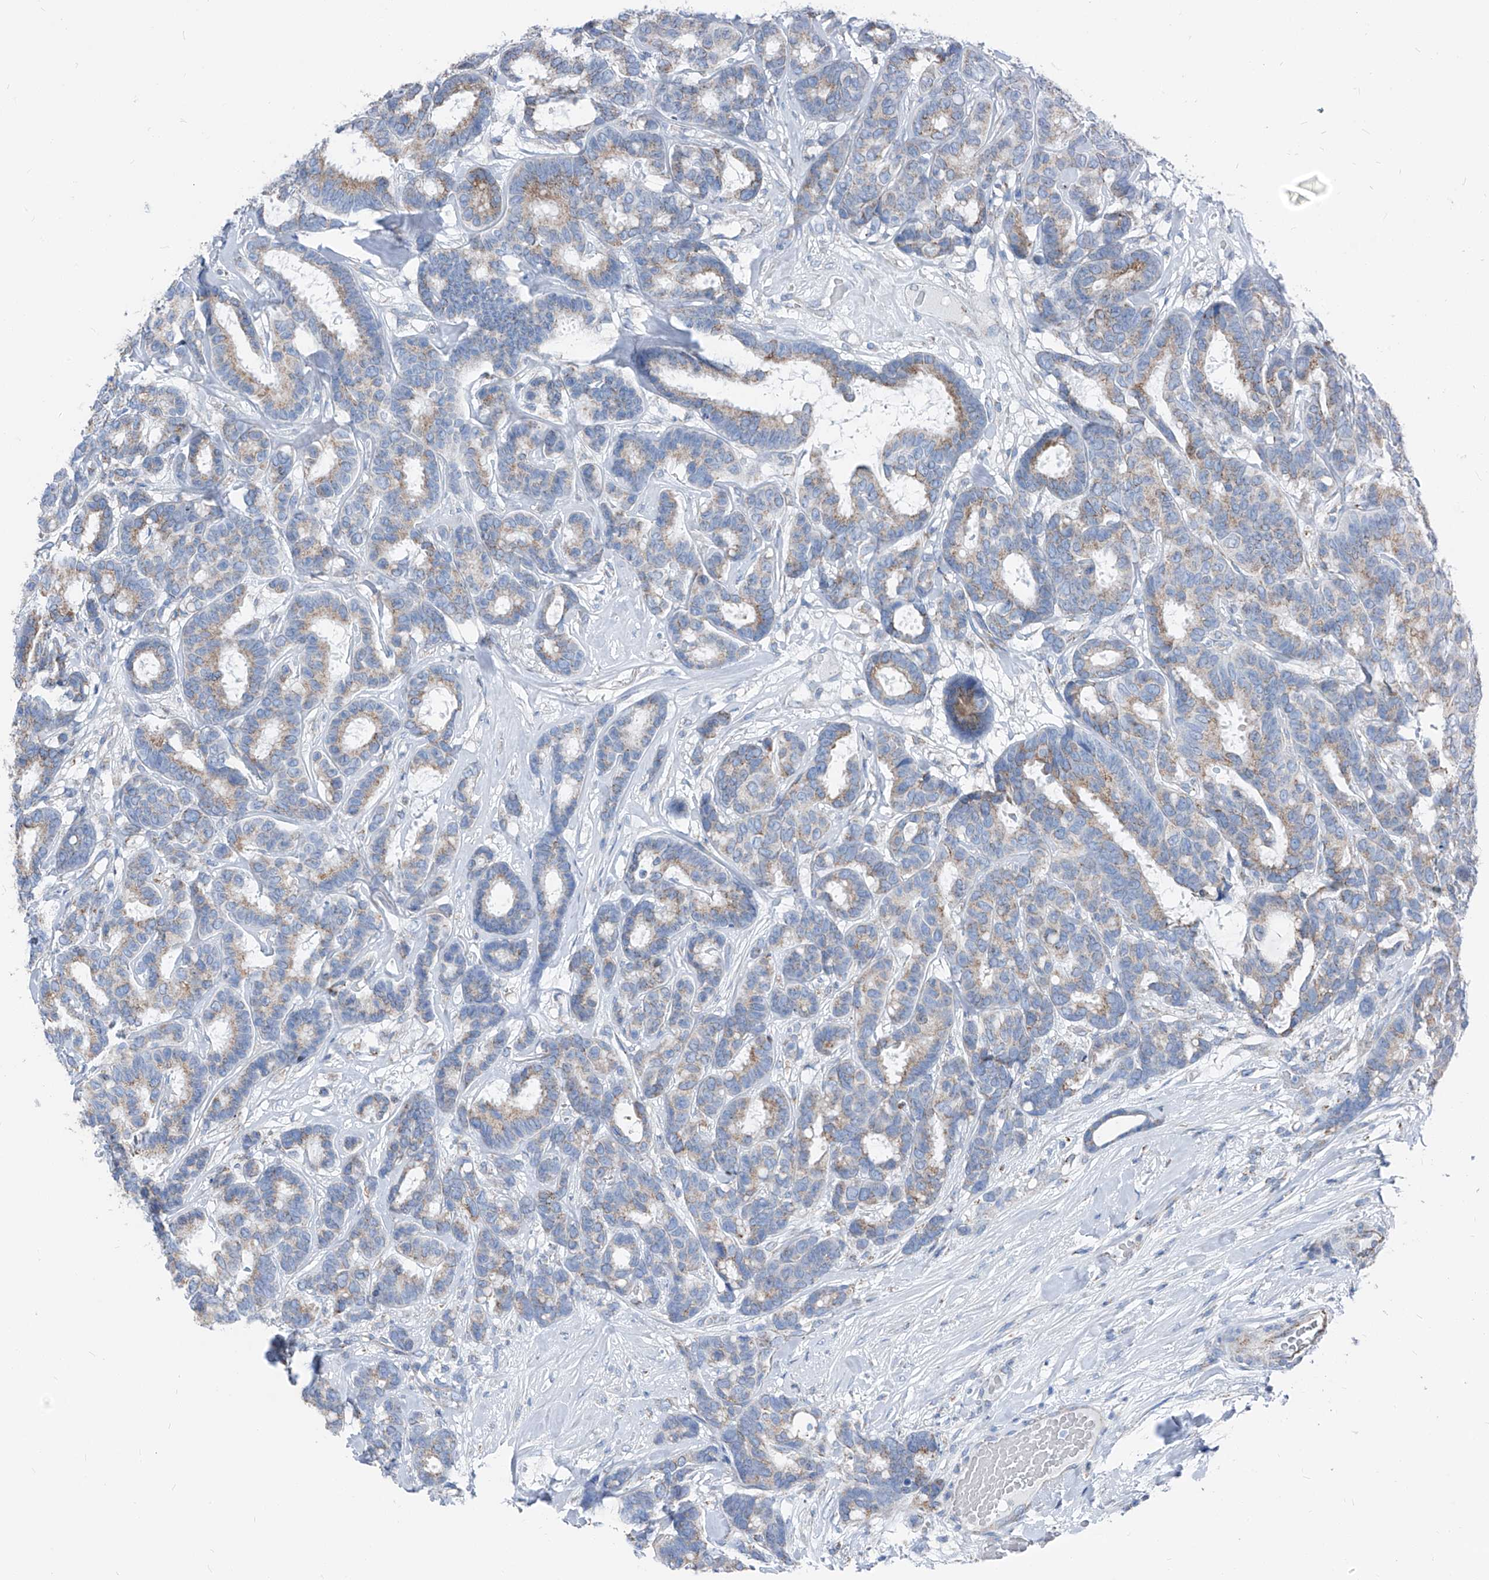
{"staining": {"intensity": "weak", "quantity": "25%-75%", "location": "cytoplasmic/membranous"}, "tissue": "breast cancer", "cell_type": "Tumor cells", "image_type": "cancer", "snomed": [{"axis": "morphology", "description": "Duct carcinoma"}, {"axis": "topography", "description": "Breast"}], "caption": "Immunohistochemical staining of breast cancer displays low levels of weak cytoplasmic/membranous protein expression in approximately 25%-75% of tumor cells.", "gene": "AGPS", "patient": {"sex": "female", "age": 87}}